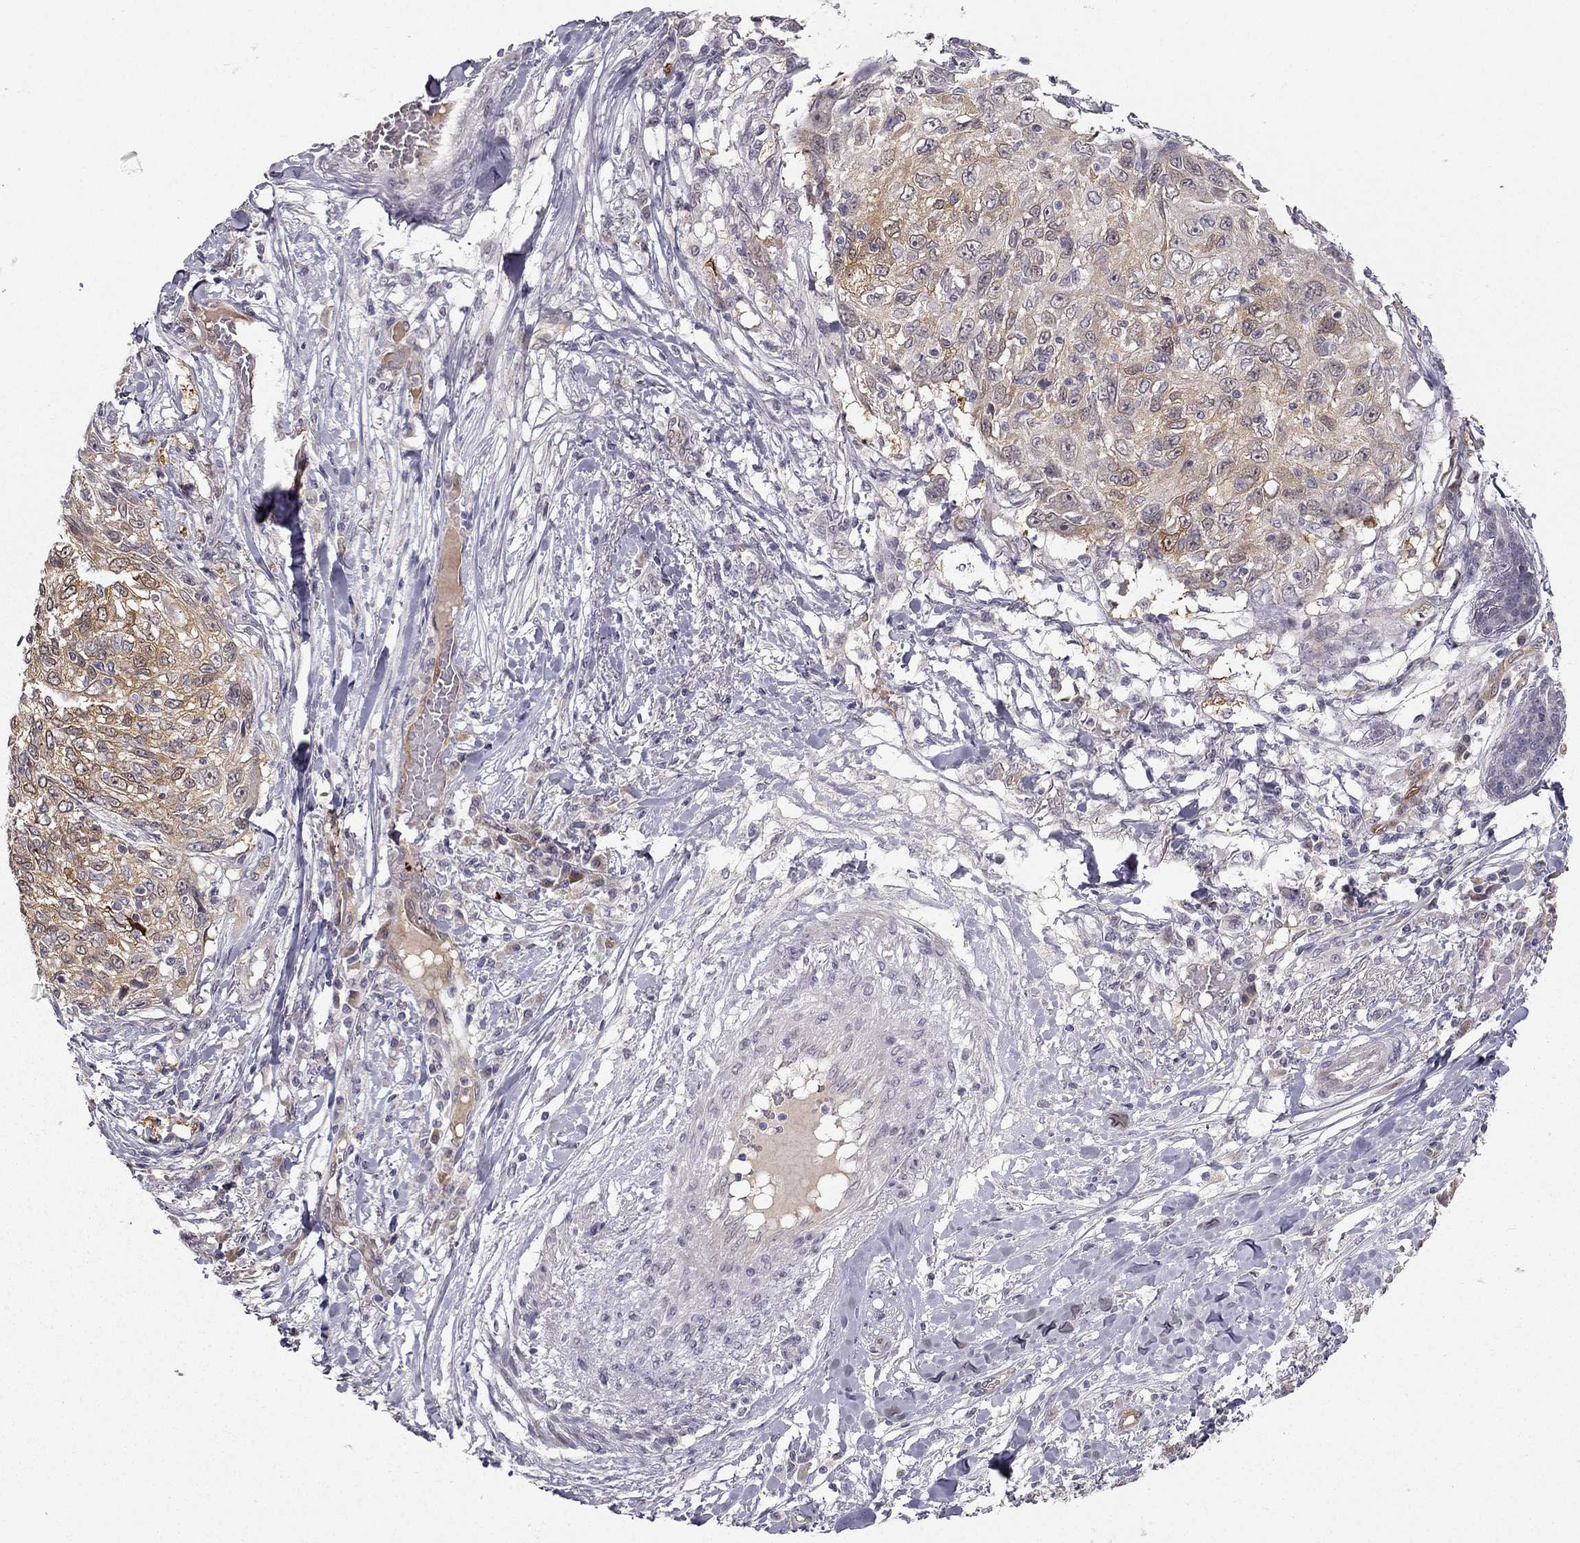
{"staining": {"intensity": "moderate", "quantity": "<25%", "location": "cytoplasmic/membranous"}, "tissue": "skin cancer", "cell_type": "Tumor cells", "image_type": "cancer", "snomed": [{"axis": "morphology", "description": "Squamous cell carcinoma, NOS"}, {"axis": "topography", "description": "Skin"}], "caption": "About <25% of tumor cells in skin cancer (squamous cell carcinoma) display moderate cytoplasmic/membranous protein staining as visualized by brown immunohistochemical staining.", "gene": "NQO1", "patient": {"sex": "male", "age": 92}}